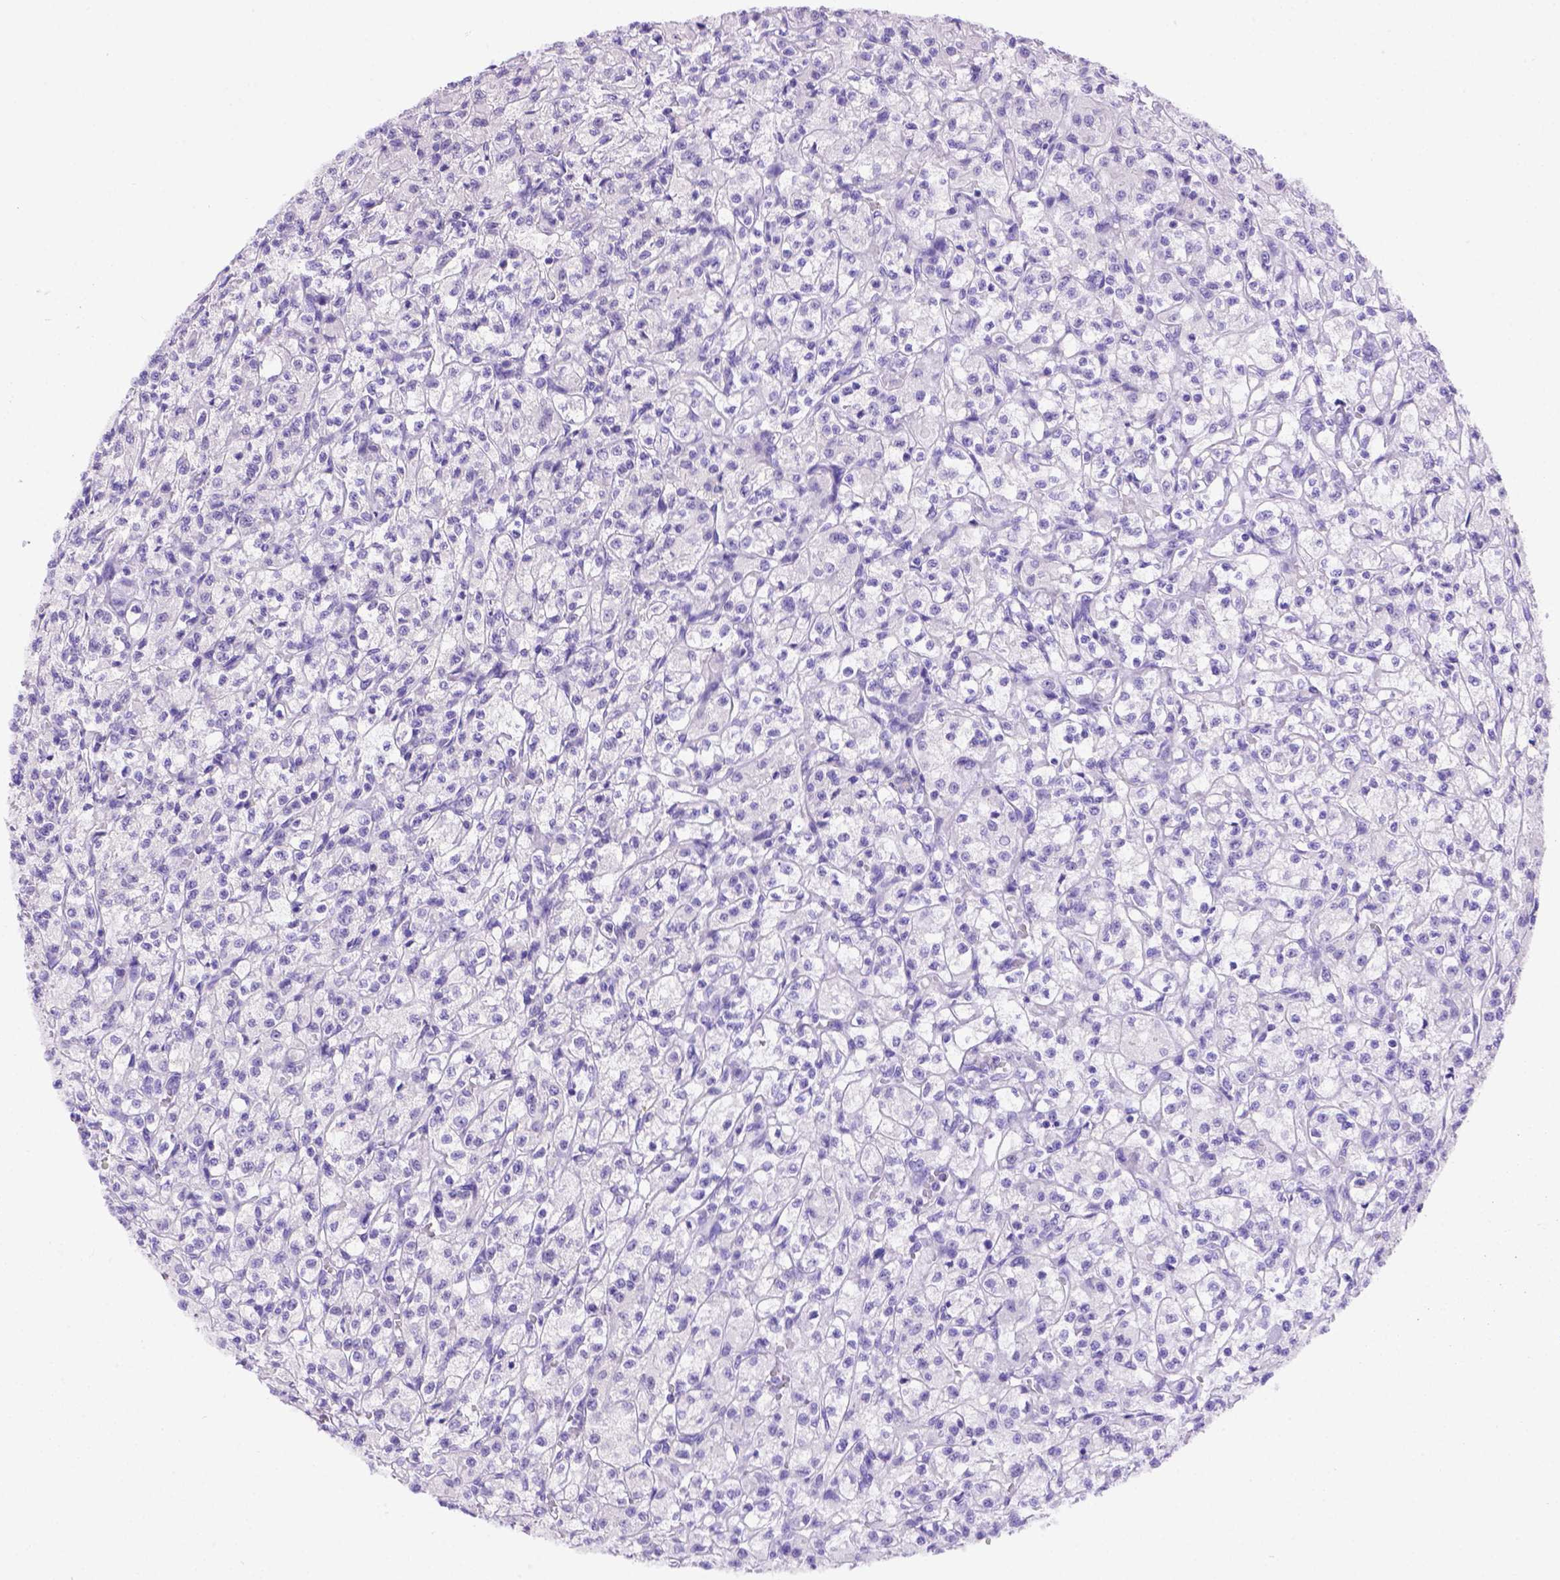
{"staining": {"intensity": "negative", "quantity": "none", "location": "none"}, "tissue": "renal cancer", "cell_type": "Tumor cells", "image_type": "cancer", "snomed": [{"axis": "morphology", "description": "Adenocarcinoma, NOS"}, {"axis": "topography", "description": "Kidney"}], "caption": "IHC micrograph of adenocarcinoma (renal) stained for a protein (brown), which displays no positivity in tumor cells.", "gene": "FOXI1", "patient": {"sex": "female", "age": 70}}